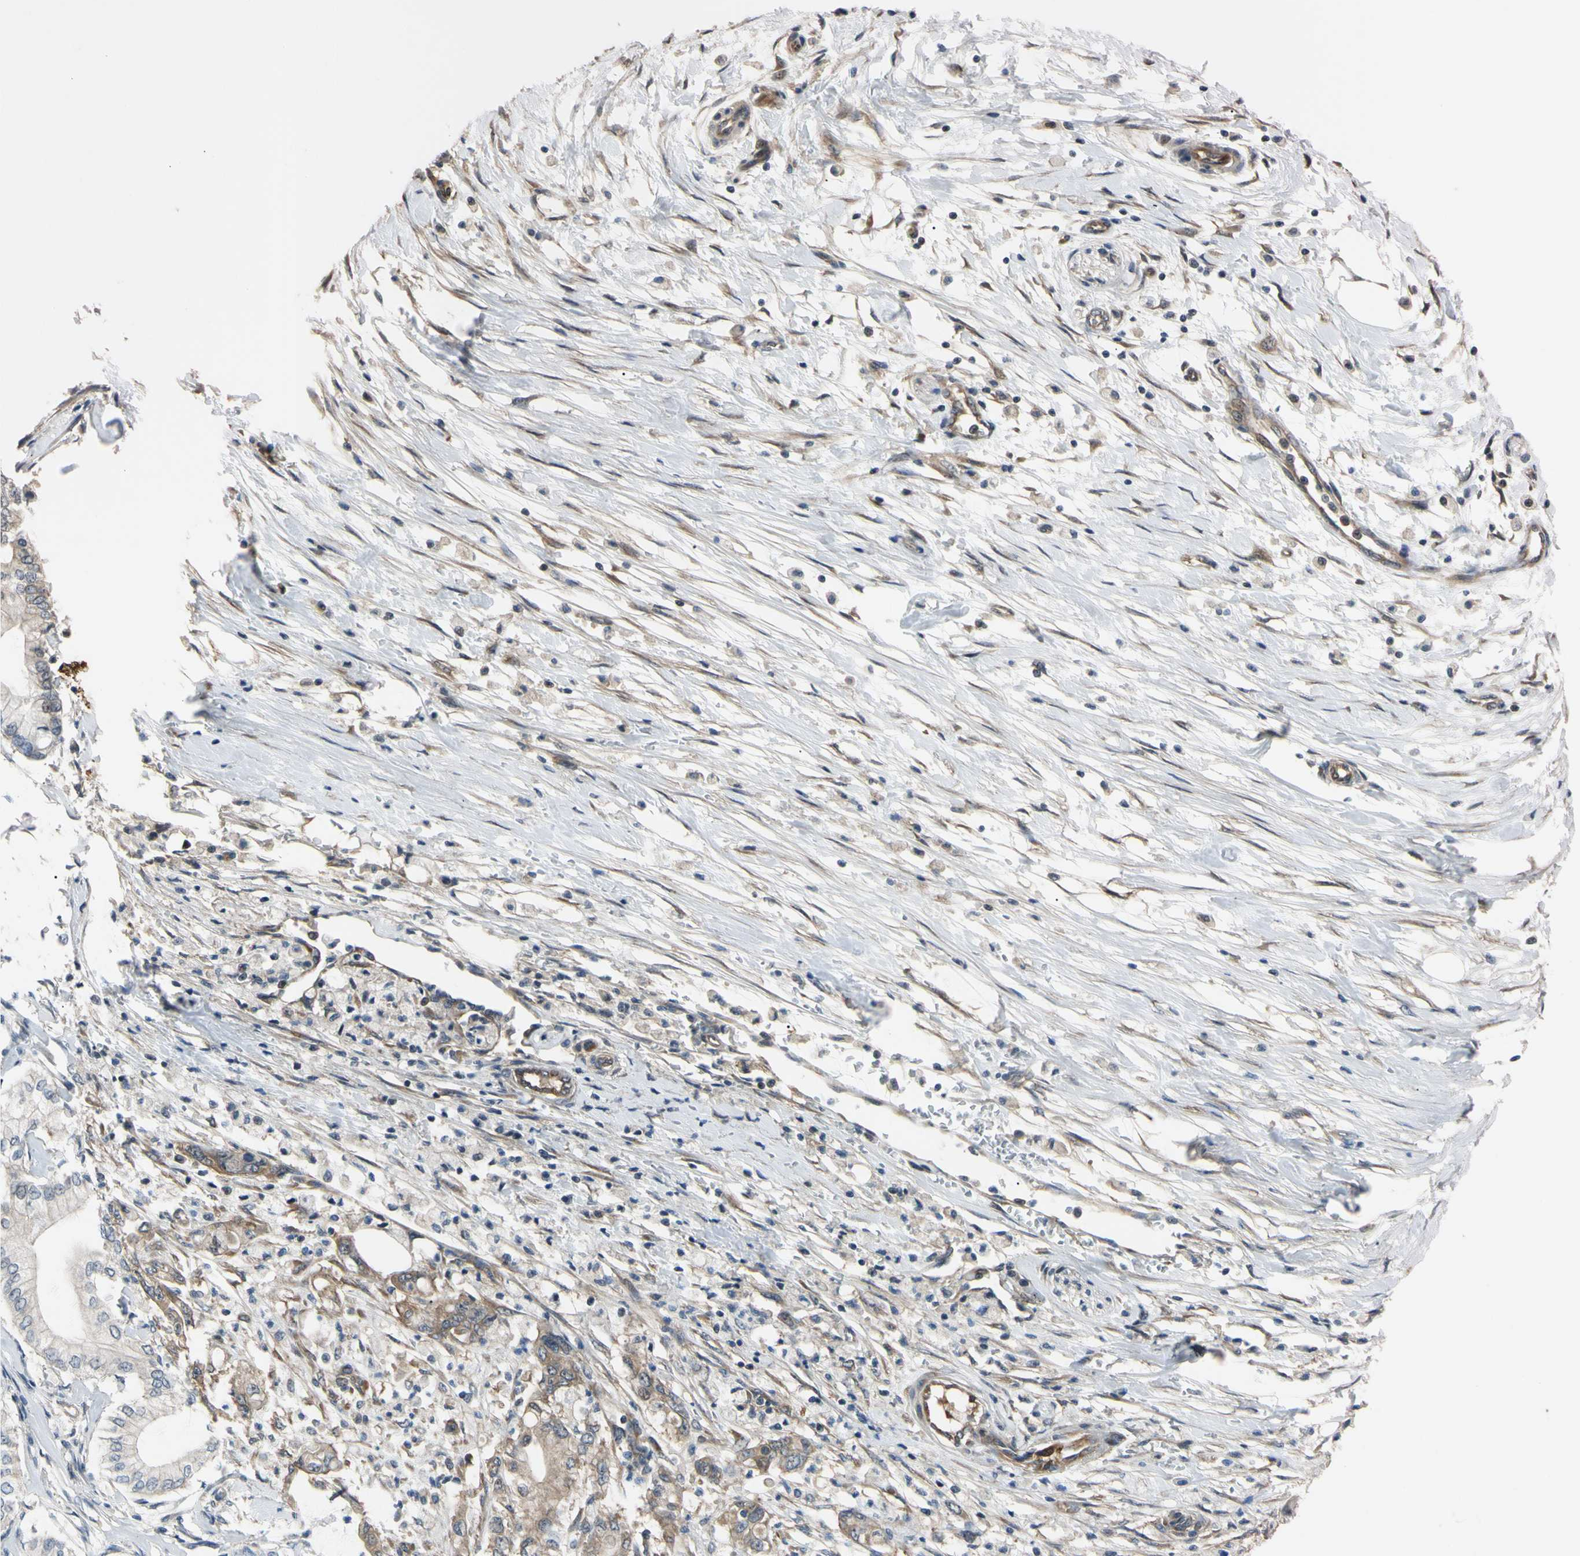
{"staining": {"intensity": "weak", "quantity": ">75%", "location": "cytoplasmic/membranous"}, "tissue": "pancreatic cancer", "cell_type": "Tumor cells", "image_type": "cancer", "snomed": [{"axis": "morphology", "description": "Adenocarcinoma, NOS"}, {"axis": "topography", "description": "Pancreas"}], "caption": "About >75% of tumor cells in human pancreatic cancer show weak cytoplasmic/membranous protein positivity as visualized by brown immunohistochemical staining.", "gene": "RARS1", "patient": {"sex": "male", "age": 70}}